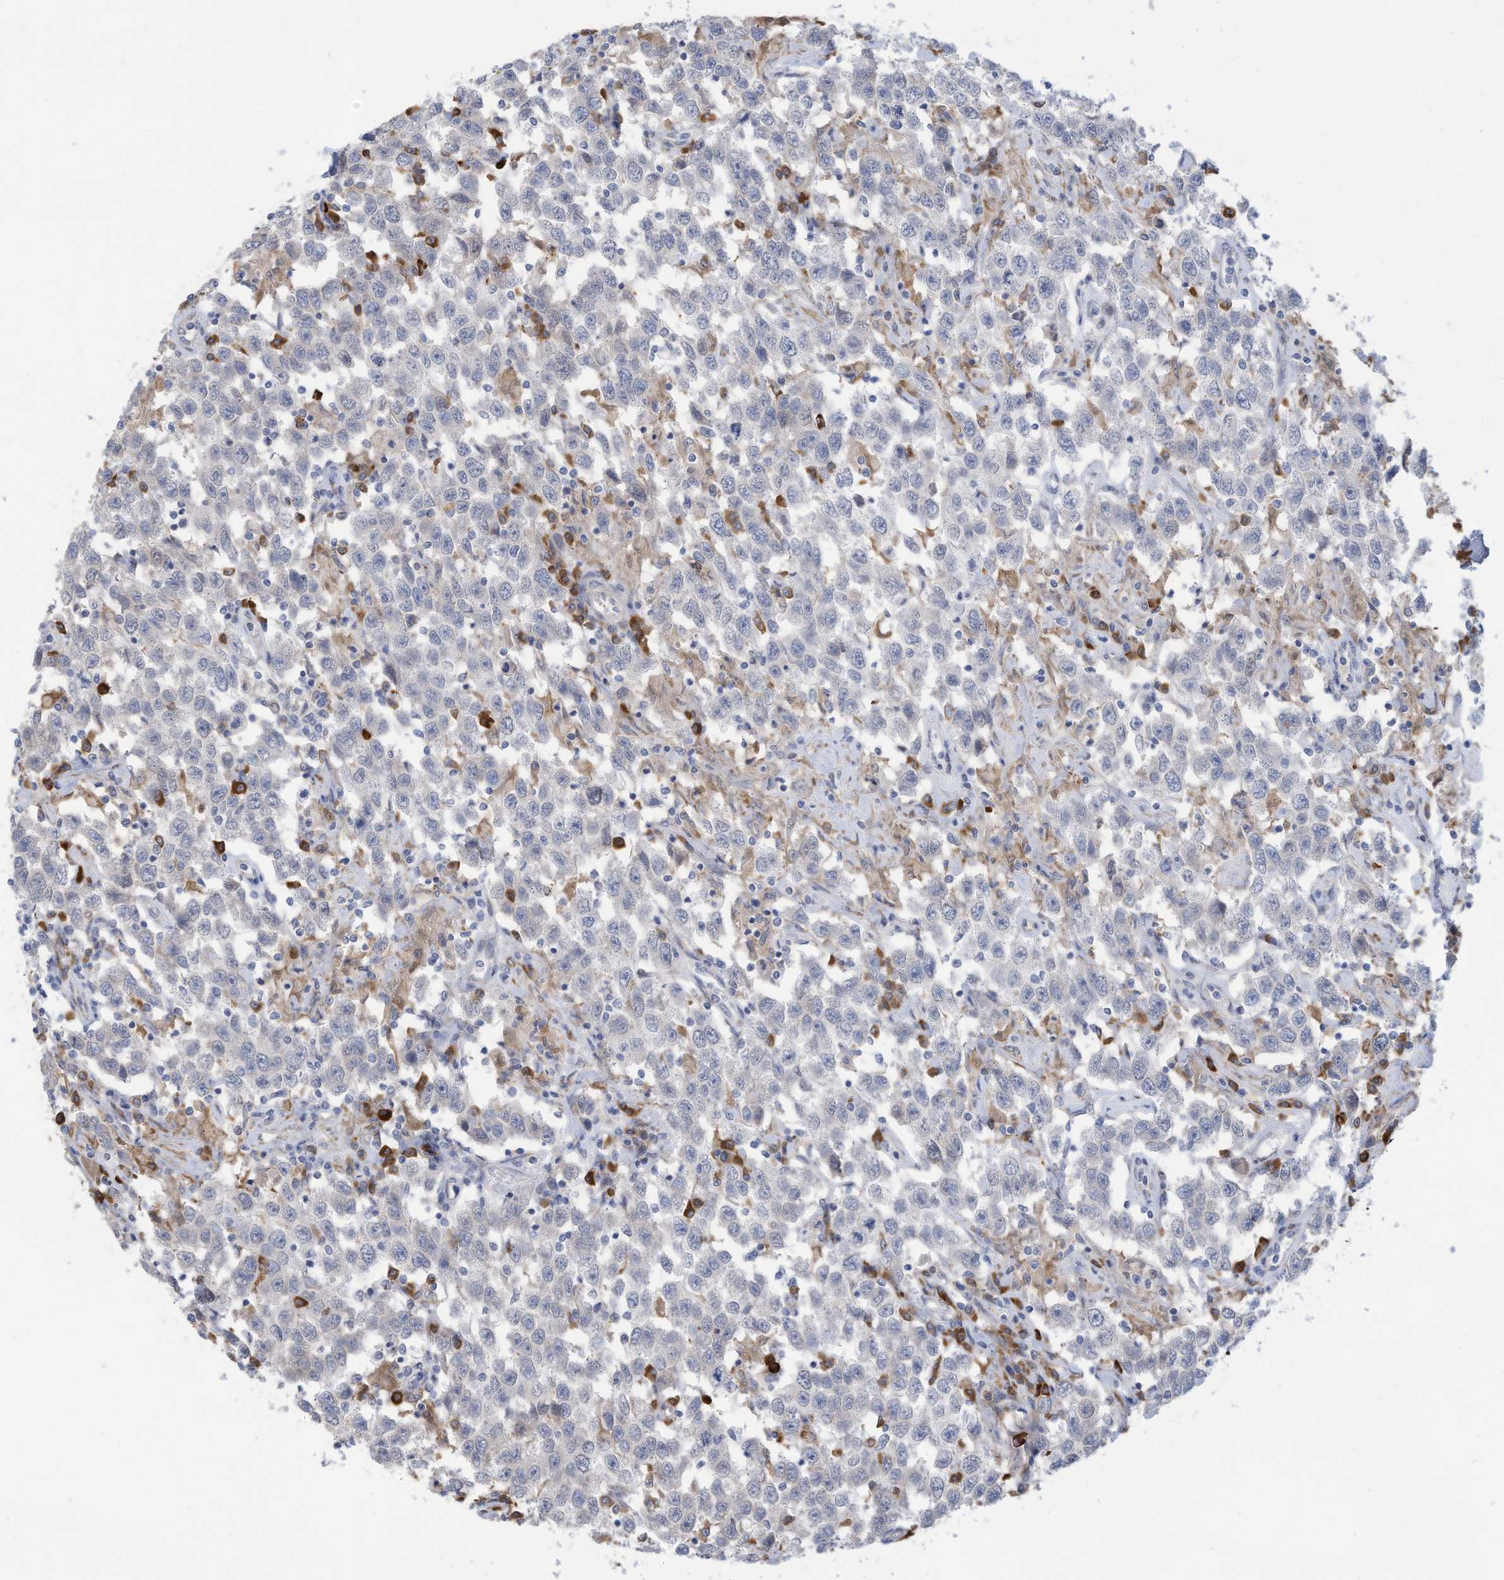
{"staining": {"intensity": "negative", "quantity": "none", "location": "none"}, "tissue": "testis cancer", "cell_type": "Tumor cells", "image_type": "cancer", "snomed": [{"axis": "morphology", "description": "Seminoma, NOS"}, {"axis": "topography", "description": "Testis"}], "caption": "Human testis cancer (seminoma) stained for a protein using immunohistochemistry (IHC) exhibits no expression in tumor cells.", "gene": "ZNF292", "patient": {"sex": "male", "age": 41}}